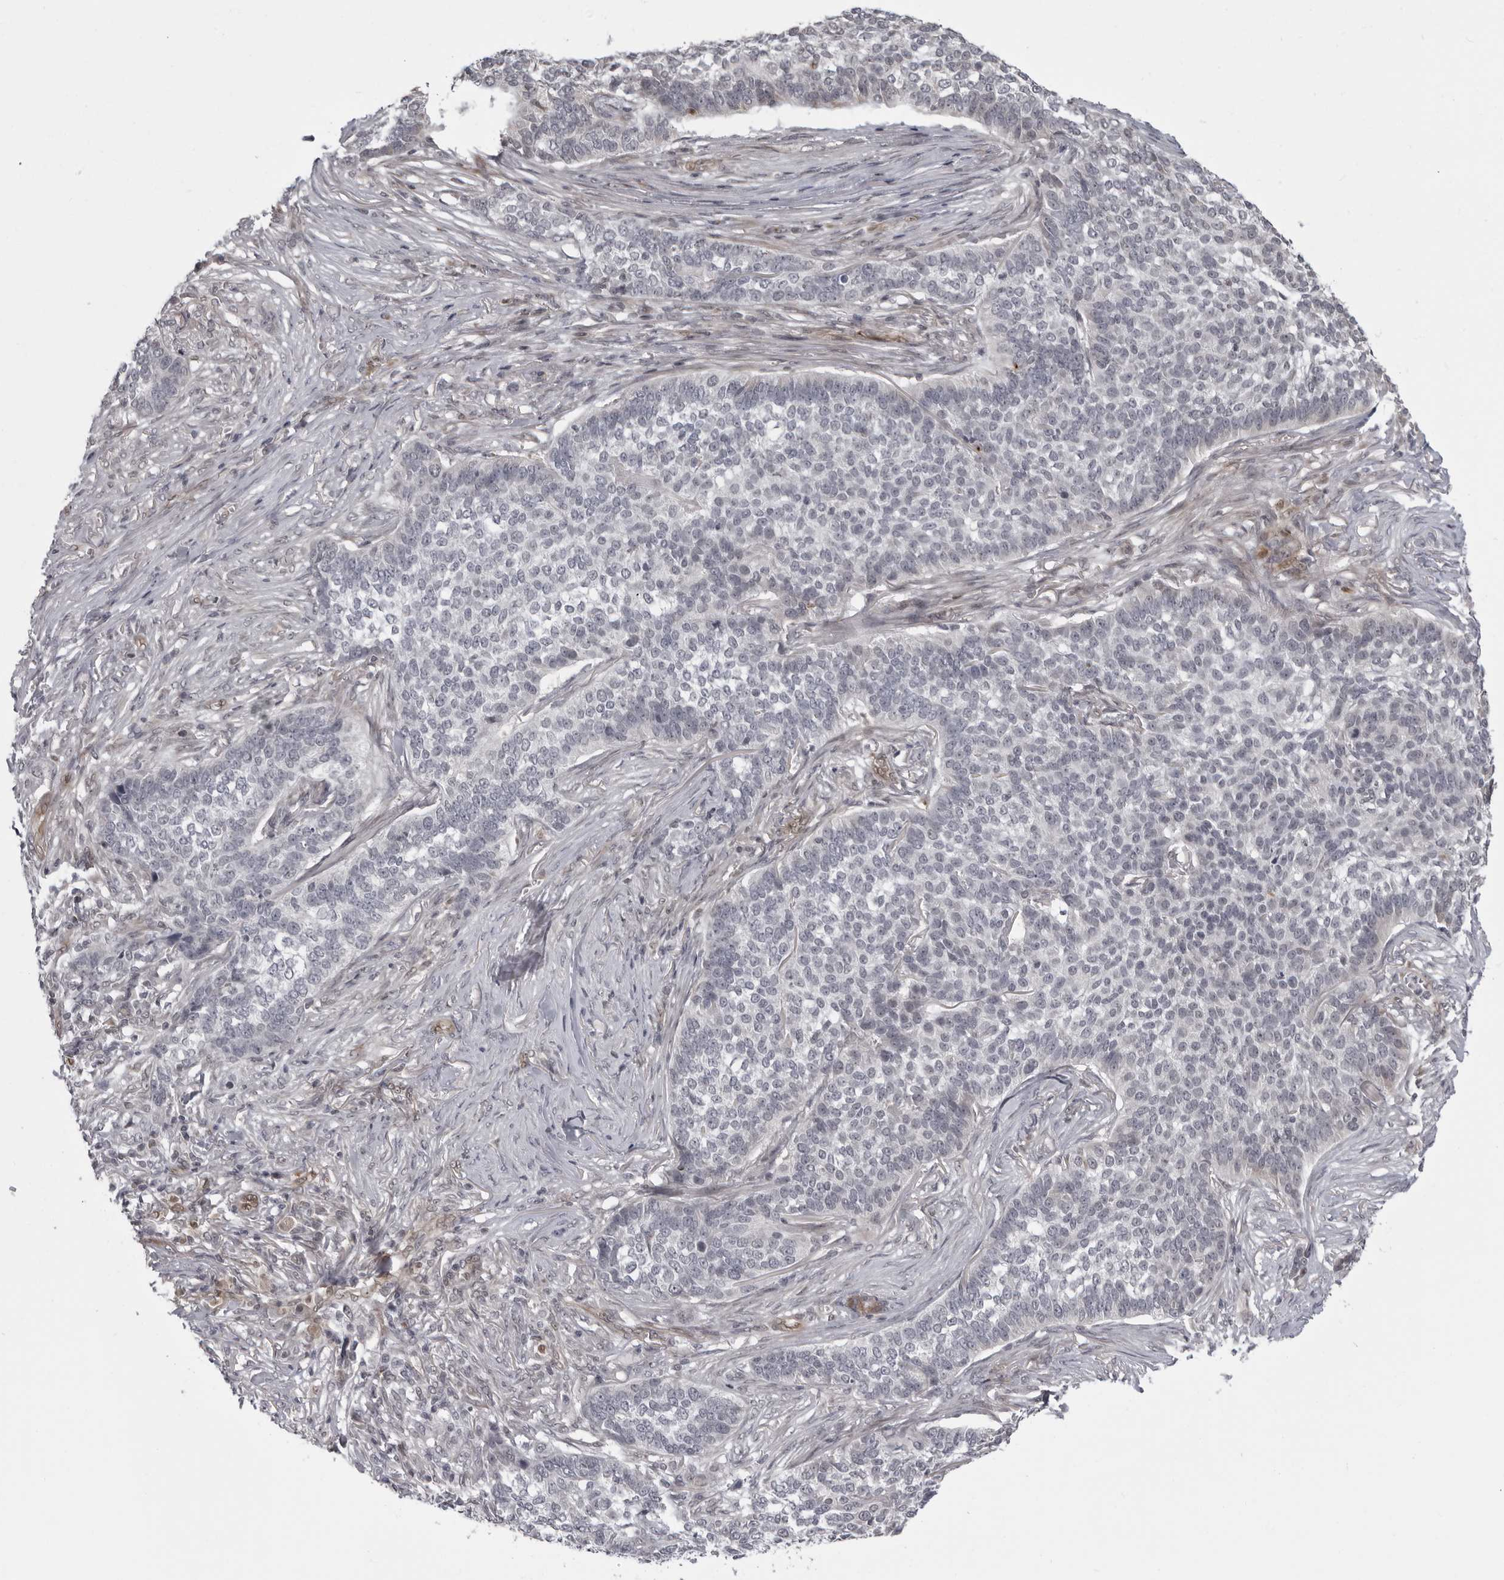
{"staining": {"intensity": "negative", "quantity": "none", "location": "none"}, "tissue": "skin cancer", "cell_type": "Tumor cells", "image_type": "cancer", "snomed": [{"axis": "morphology", "description": "Basal cell carcinoma"}, {"axis": "topography", "description": "Skin"}], "caption": "Skin cancer was stained to show a protein in brown. There is no significant expression in tumor cells.", "gene": "MAPK12", "patient": {"sex": "male", "age": 85}}